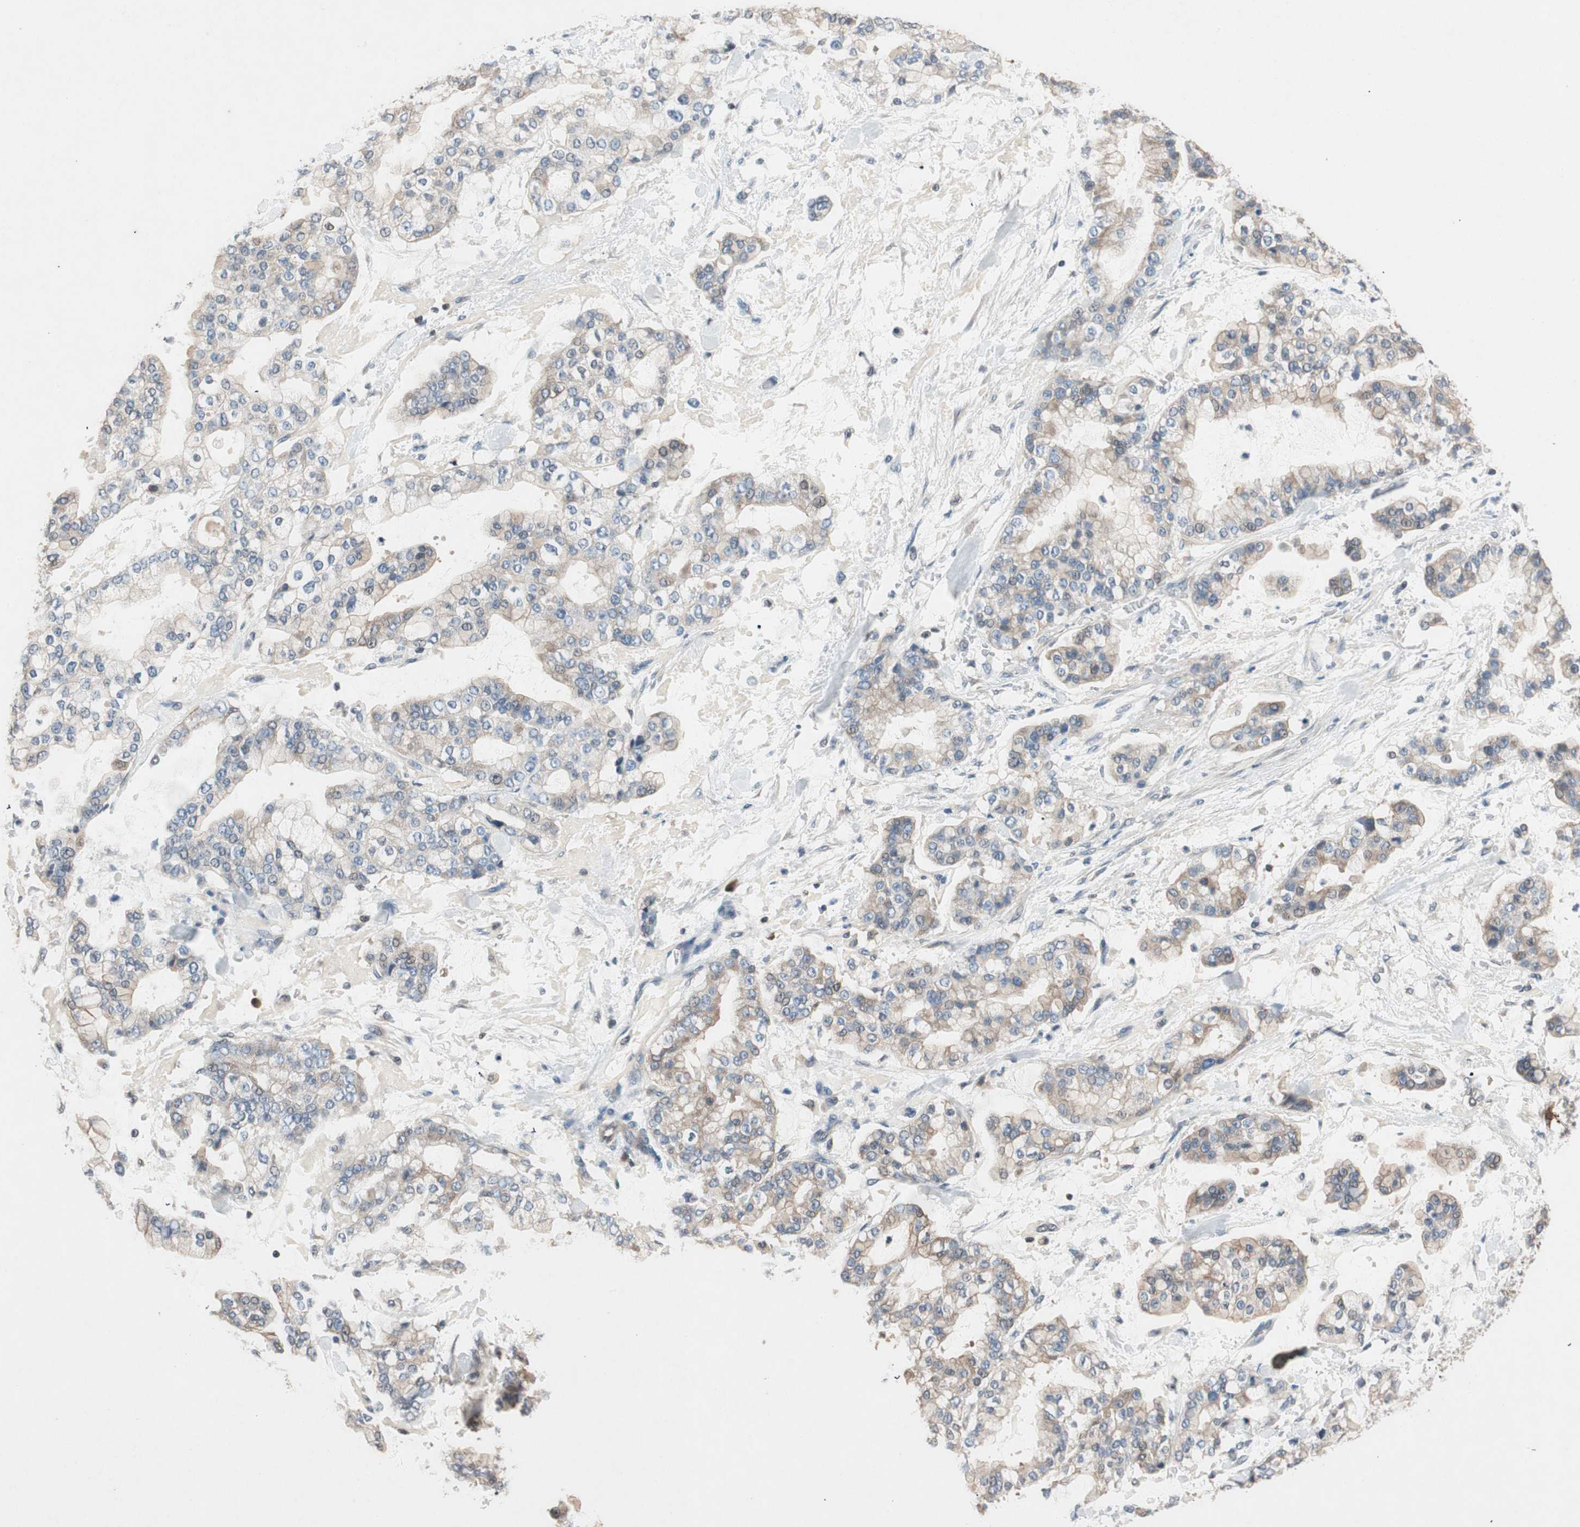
{"staining": {"intensity": "weak", "quantity": "25%-75%", "location": "cytoplasmic/membranous"}, "tissue": "stomach cancer", "cell_type": "Tumor cells", "image_type": "cancer", "snomed": [{"axis": "morphology", "description": "Normal tissue, NOS"}, {"axis": "morphology", "description": "Adenocarcinoma, NOS"}, {"axis": "topography", "description": "Stomach, upper"}, {"axis": "topography", "description": "Stomach"}], "caption": "High-power microscopy captured an immunohistochemistry (IHC) histopathology image of stomach adenocarcinoma, revealing weak cytoplasmic/membranous expression in about 25%-75% of tumor cells. (Stains: DAB (3,3'-diaminobenzidine) in brown, nuclei in blue, Microscopy: brightfield microscopy at high magnification).", "gene": "SERPINB5", "patient": {"sex": "male", "age": 76}}